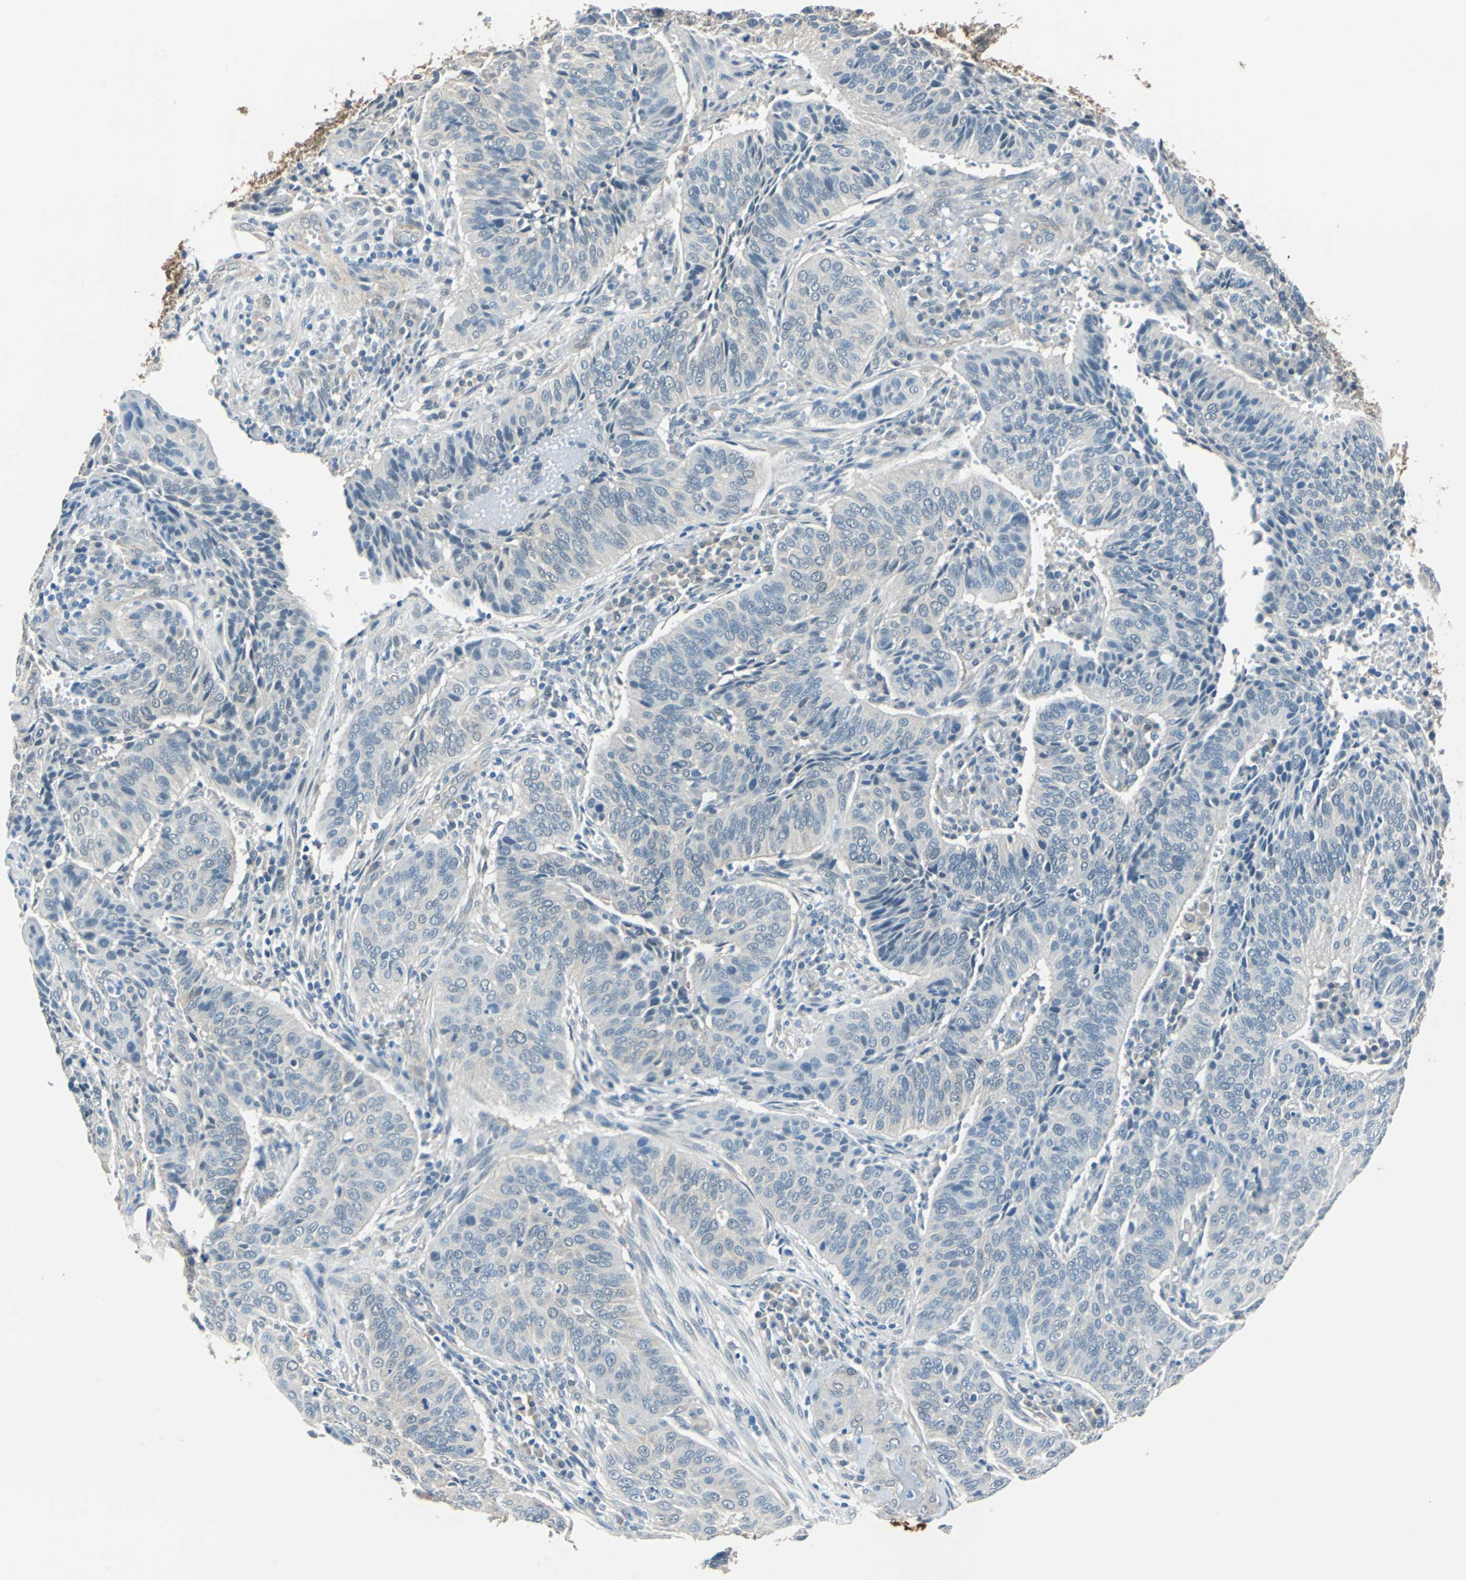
{"staining": {"intensity": "negative", "quantity": "none", "location": "none"}, "tissue": "cervical cancer", "cell_type": "Tumor cells", "image_type": "cancer", "snomed": [{"axis": "morphology", "description": "Squamous cell carcinoma, NOS"}, {"axis": "topography", "description": "Cervix"}], "caption": "IHC photomicrograph of human cervical cancer stained for a protein (brown), which exhibits no positivity in tumor cells.", "gene": "FKBP4", "patient": {"sex": "female", "age": 39}}